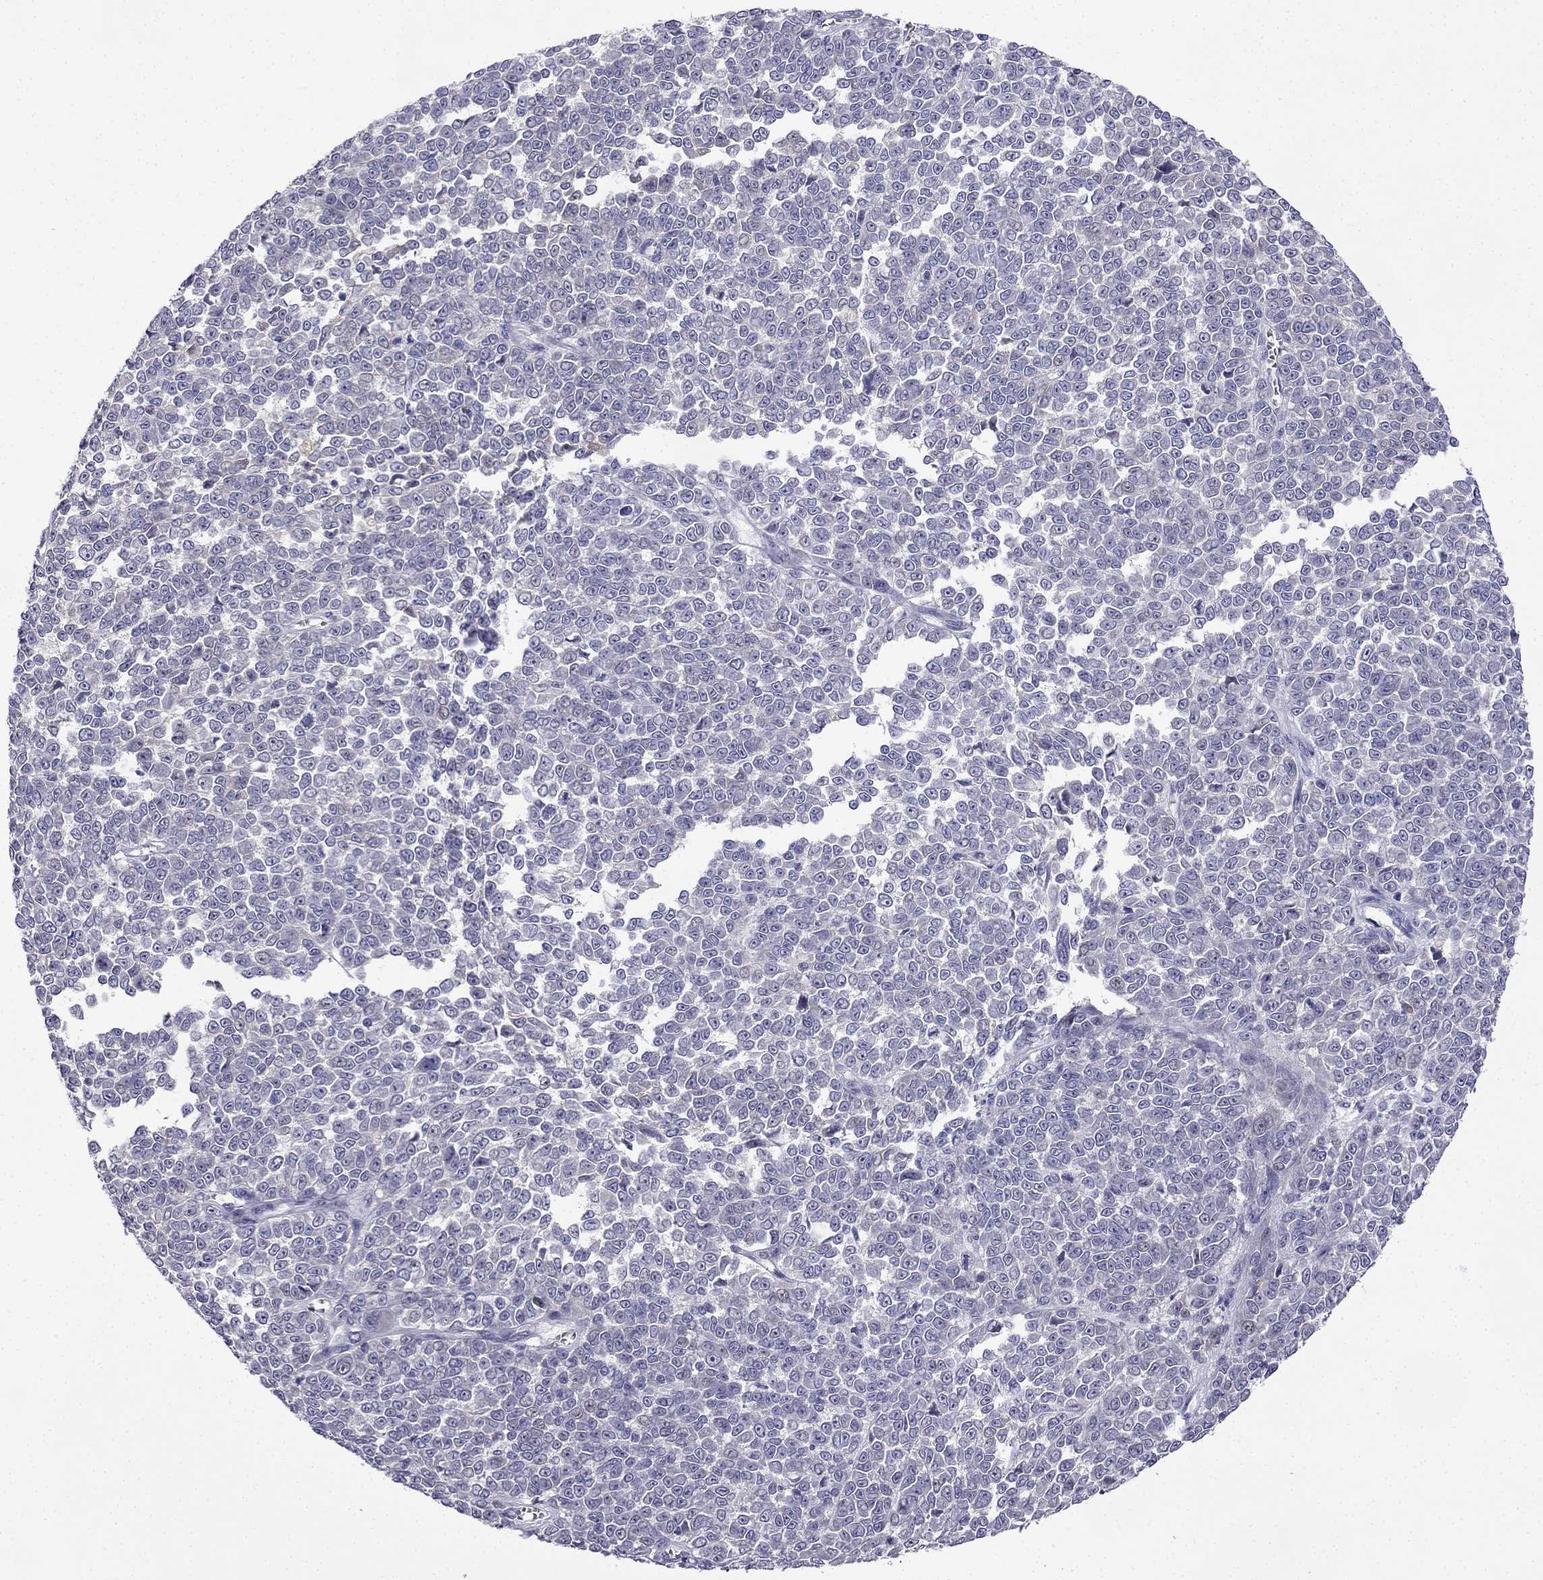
{"staining": {"intensity": "negative", "quantity": "none", "location": "none"}, "tissue": "melanoma", "cell_type": "Tumor cells", "image_type": "cancer", "snomed": [{"axis": "morphology", "description": "Malignant melanoma, NOS"}, {"axis": "topography", "description": "Skin"}], "caption": "This micrograph is of malignant melanoma stained with IHC to label a protein in brown with the nuclei are counter-stained blue. There is no positivity in tumor cells.", "gene": "PI16", "patient": {"sex": "female", "age": 95}}